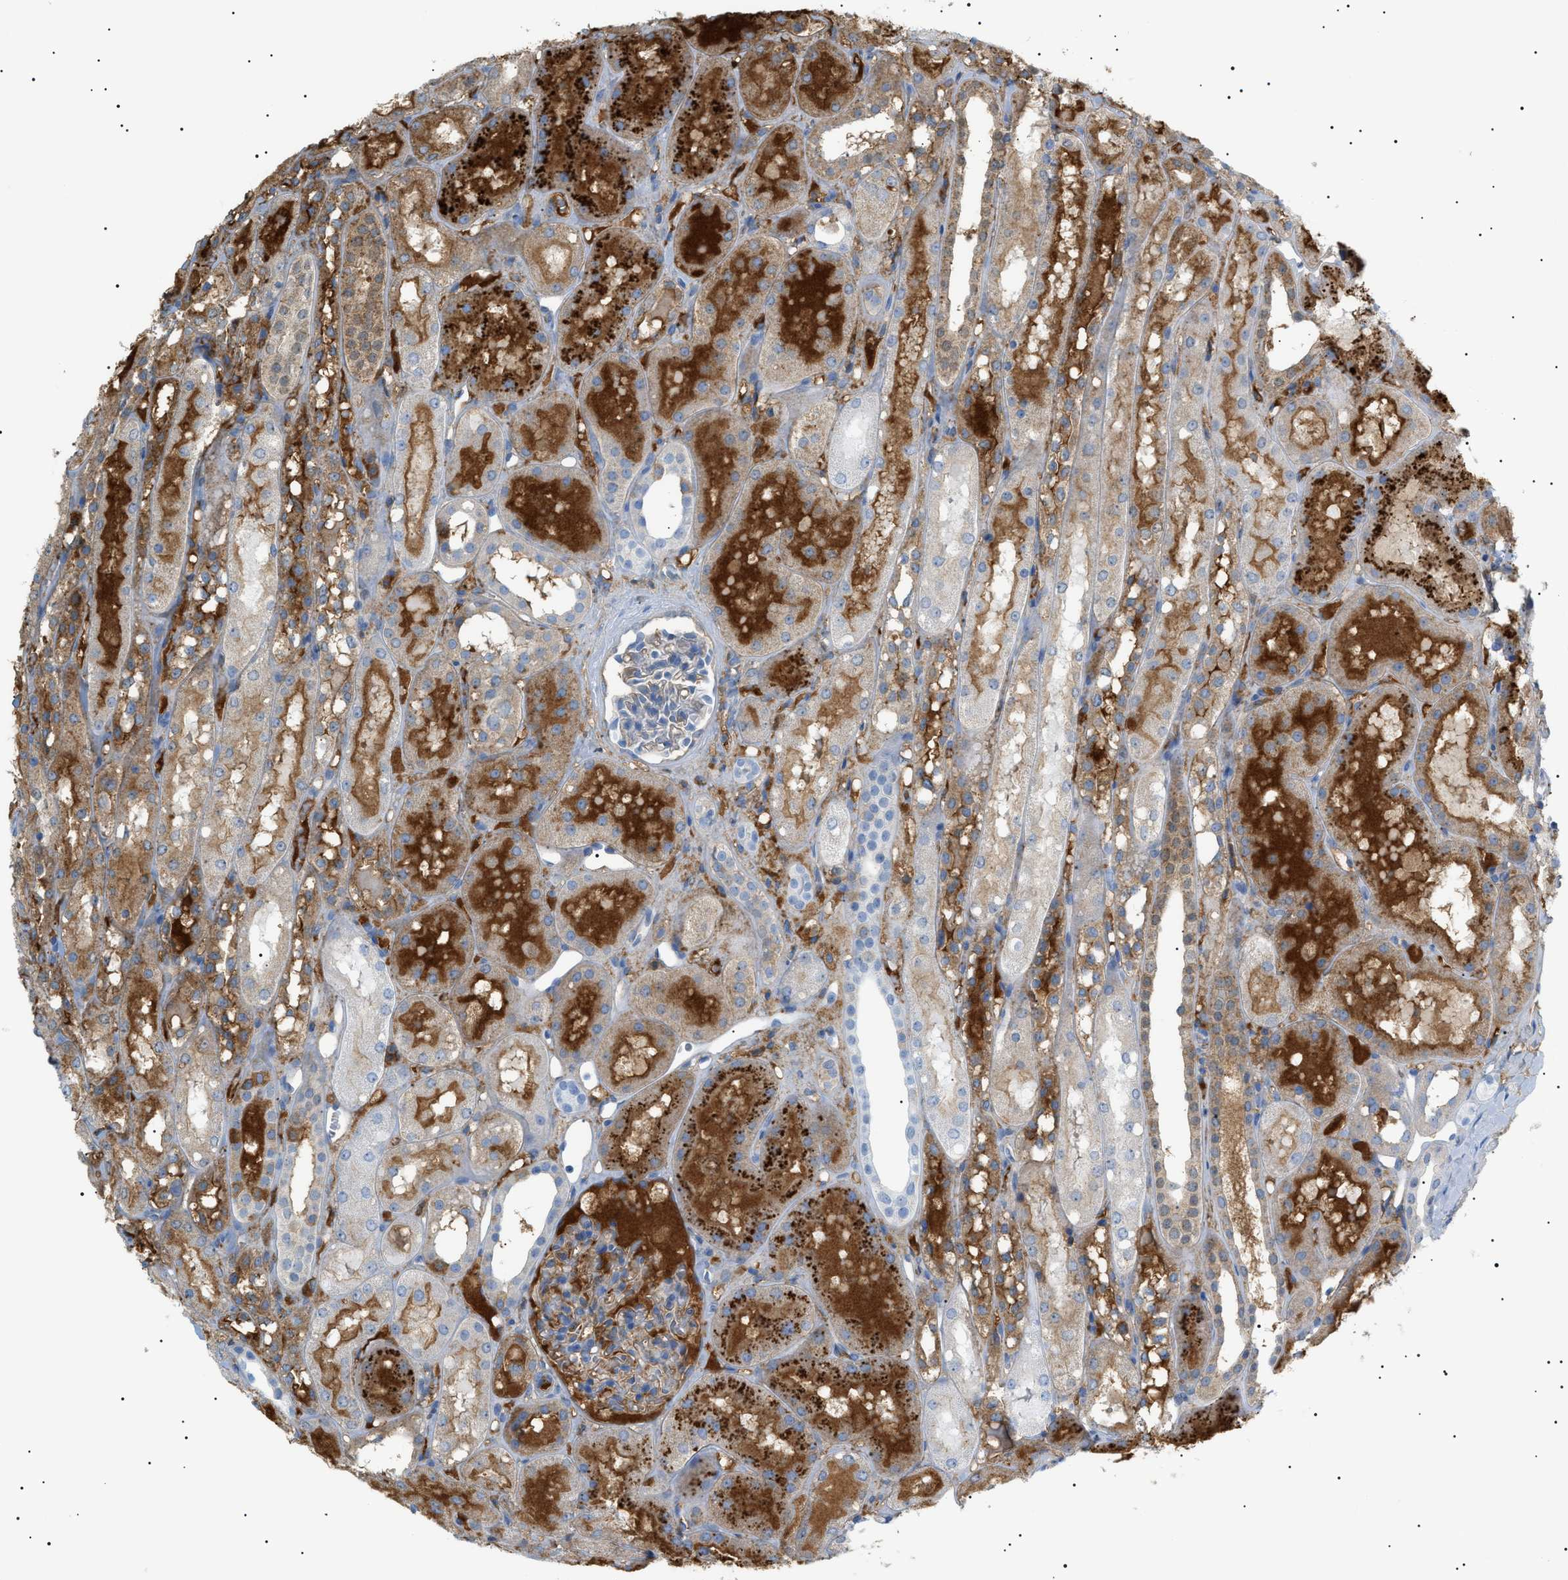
{"staining": {"intensity": "negative", "quantity": "none", "location": "none"}, "tissue": "kidney", "cell_type": "Cells in glomeruli", "image_type": "normal", "snomed": [{"axis": "morphology", "description": "Normal tissue, NOS"}, {"axis": "topography", "description": "Kidney"}, {"axis": "topography", "description": "Urinary bladder"}], "caption": "DAB immunohistochemical staining of benign kidney displays no significant positivity in cells in glomeruli. Brightfield microscopy of IHC stained with DAB (3,3'-diaminobenzidine) (brown) and hematoxylin (blue), captured at high magnification.", "gene": "LPA", "patient": {"sex": "male", "age": 16}}